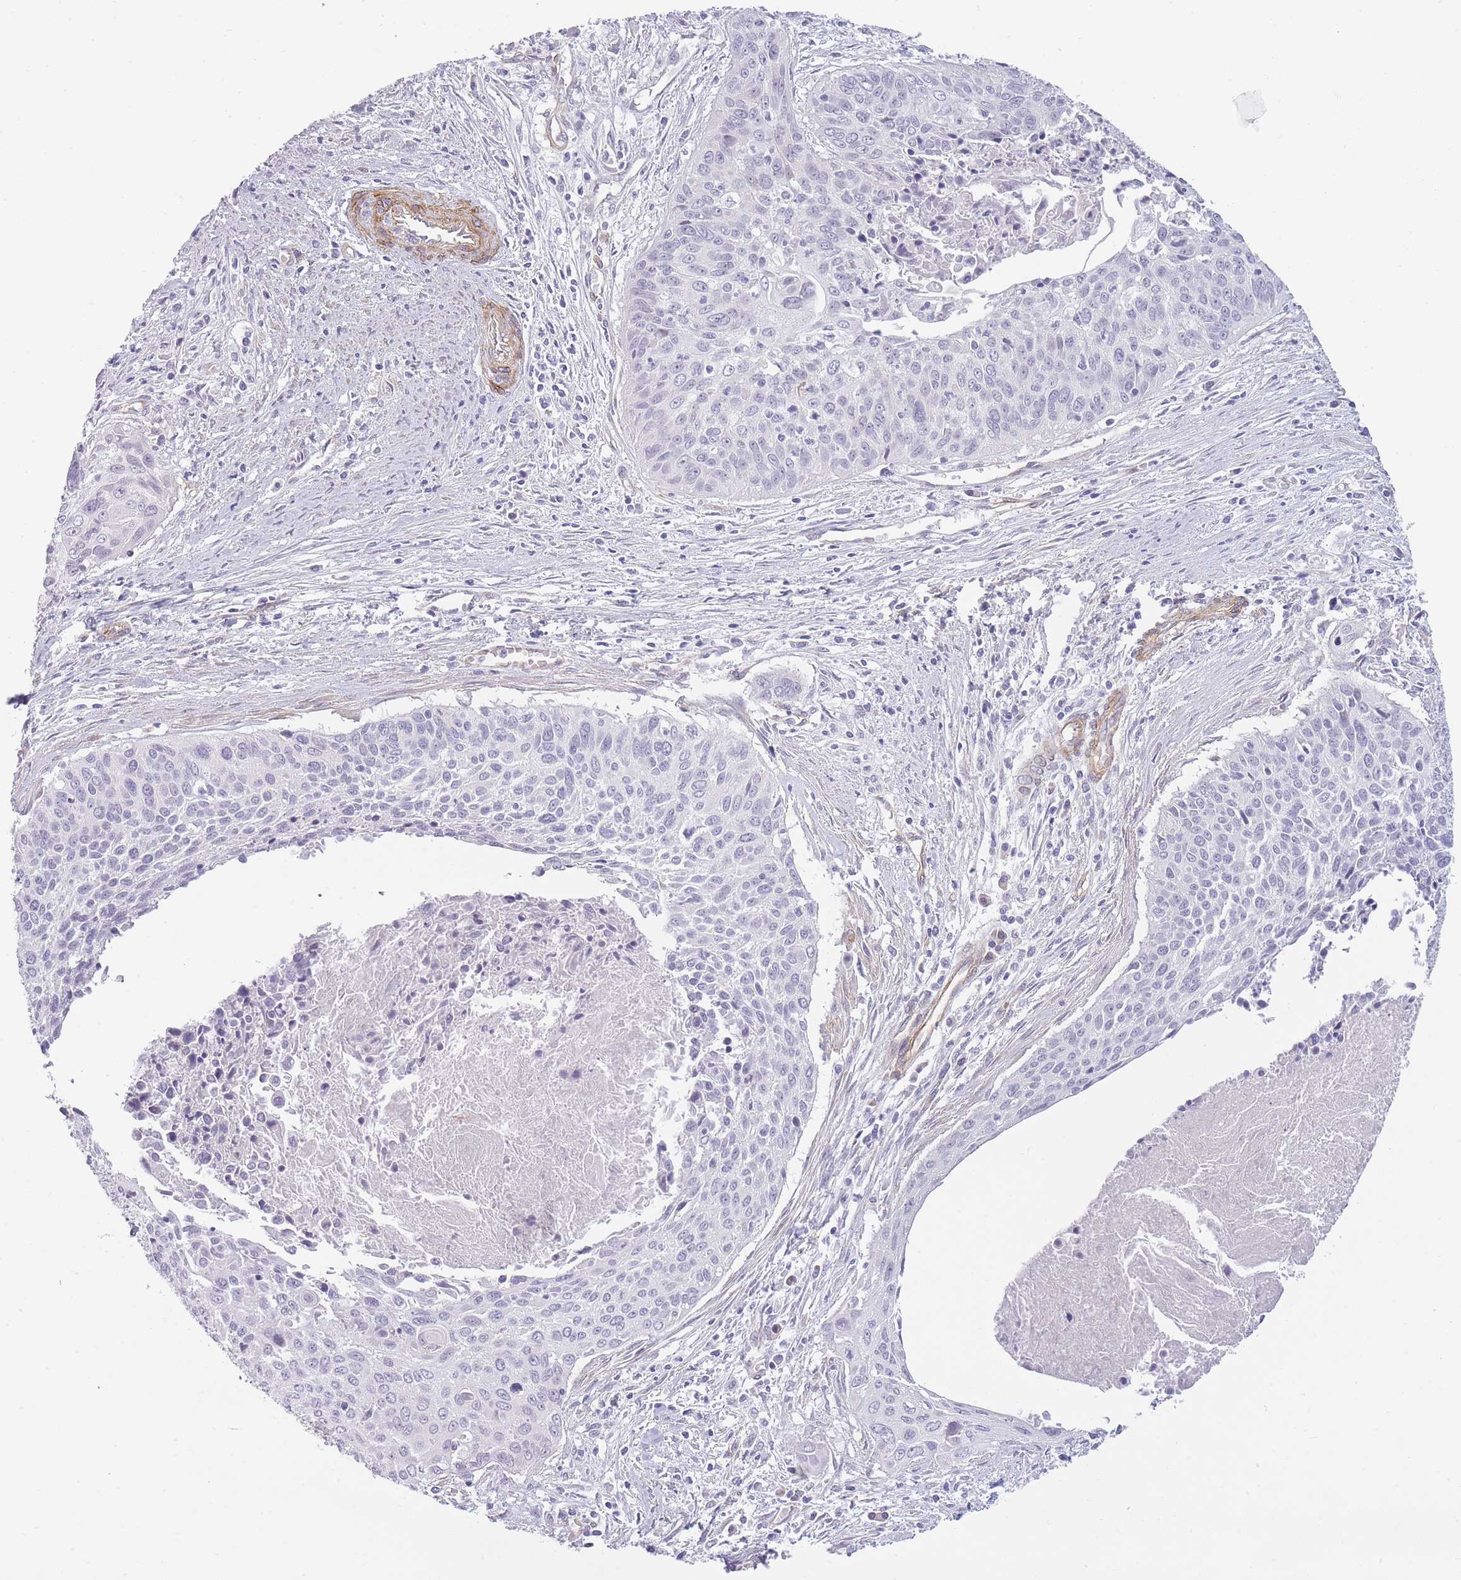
{"staining": {"intensity": "negative", "quantity": "none", "location": "none"}, "tissue": "cervical cancer", "cell_type": "Tumor cells", "image_type": "cancer", "snomed": [{"axis": "morphology", "description": "Squamous cell carcinoma, NOS"}, {"axis": "topography", "description": "Cervix"}], "caption": "This is an IHC histopathology image of human cervical cancer. There is no expression in tumor cells.", "gene": "OR6B3", "patient": {"sex": "female", "age": 55}}